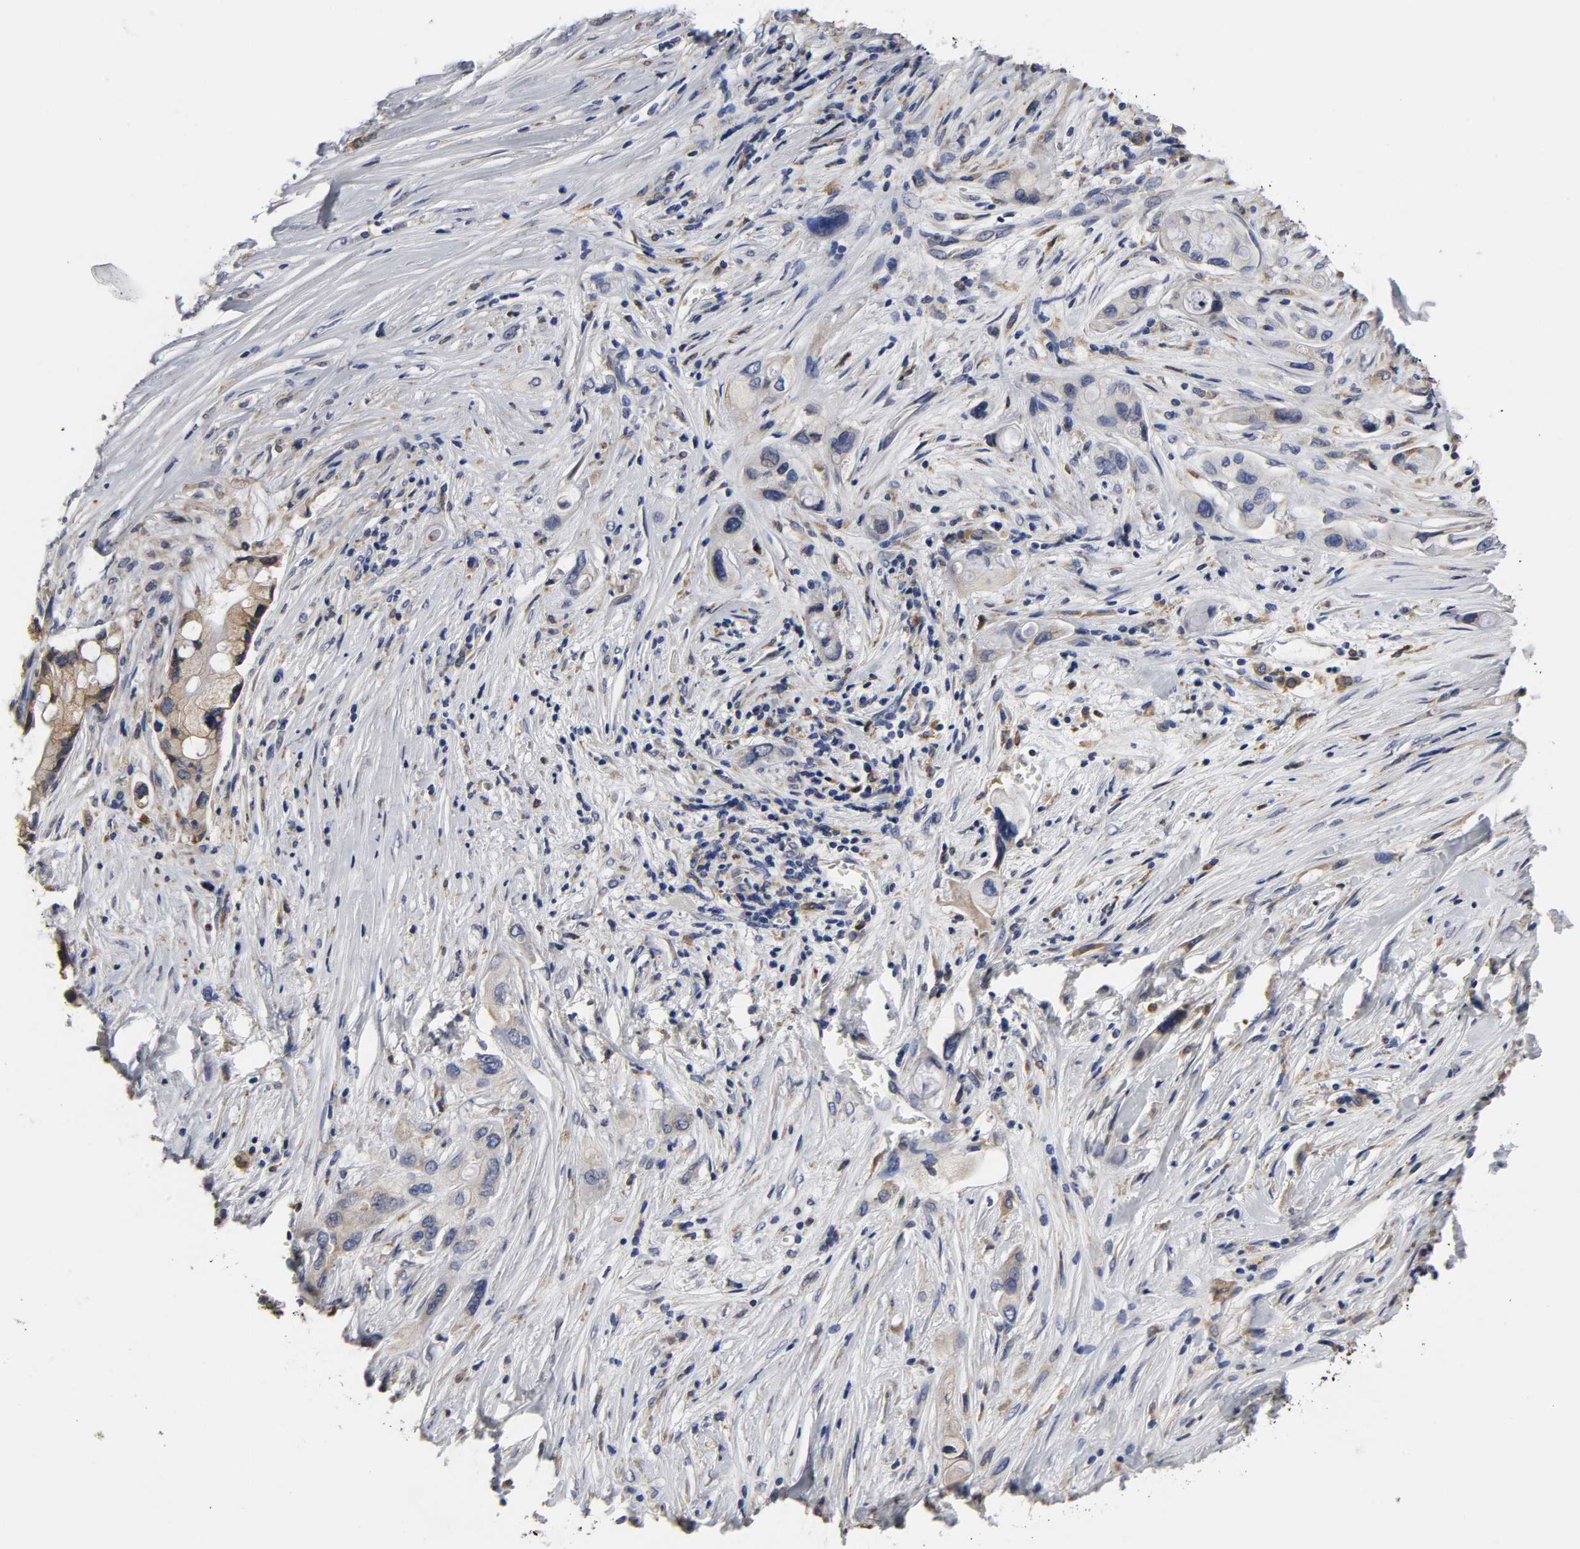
{"staining": {"intensity": "weak", "quantity": "25%-75%", "location": "cytoplasmic/membranous"}, "tissue": "pancreatic cancer", "cell_type": "Tumor cells", "image_type": "cancer", "snomed": [{"axis": "morphology", "description": "Adenocarcinoma, NOS"}, {"axis": "topography", "description": "Pancreas"}], "caption": "This is an image of immunohistochemistry (IHC) staining of pancreatic adenocarcinoma, which shows weak expression in the cytoplasmic/membranous of tumor cells.", "gene": "HCK", "patient": {"sex": "female", "age": 59}}